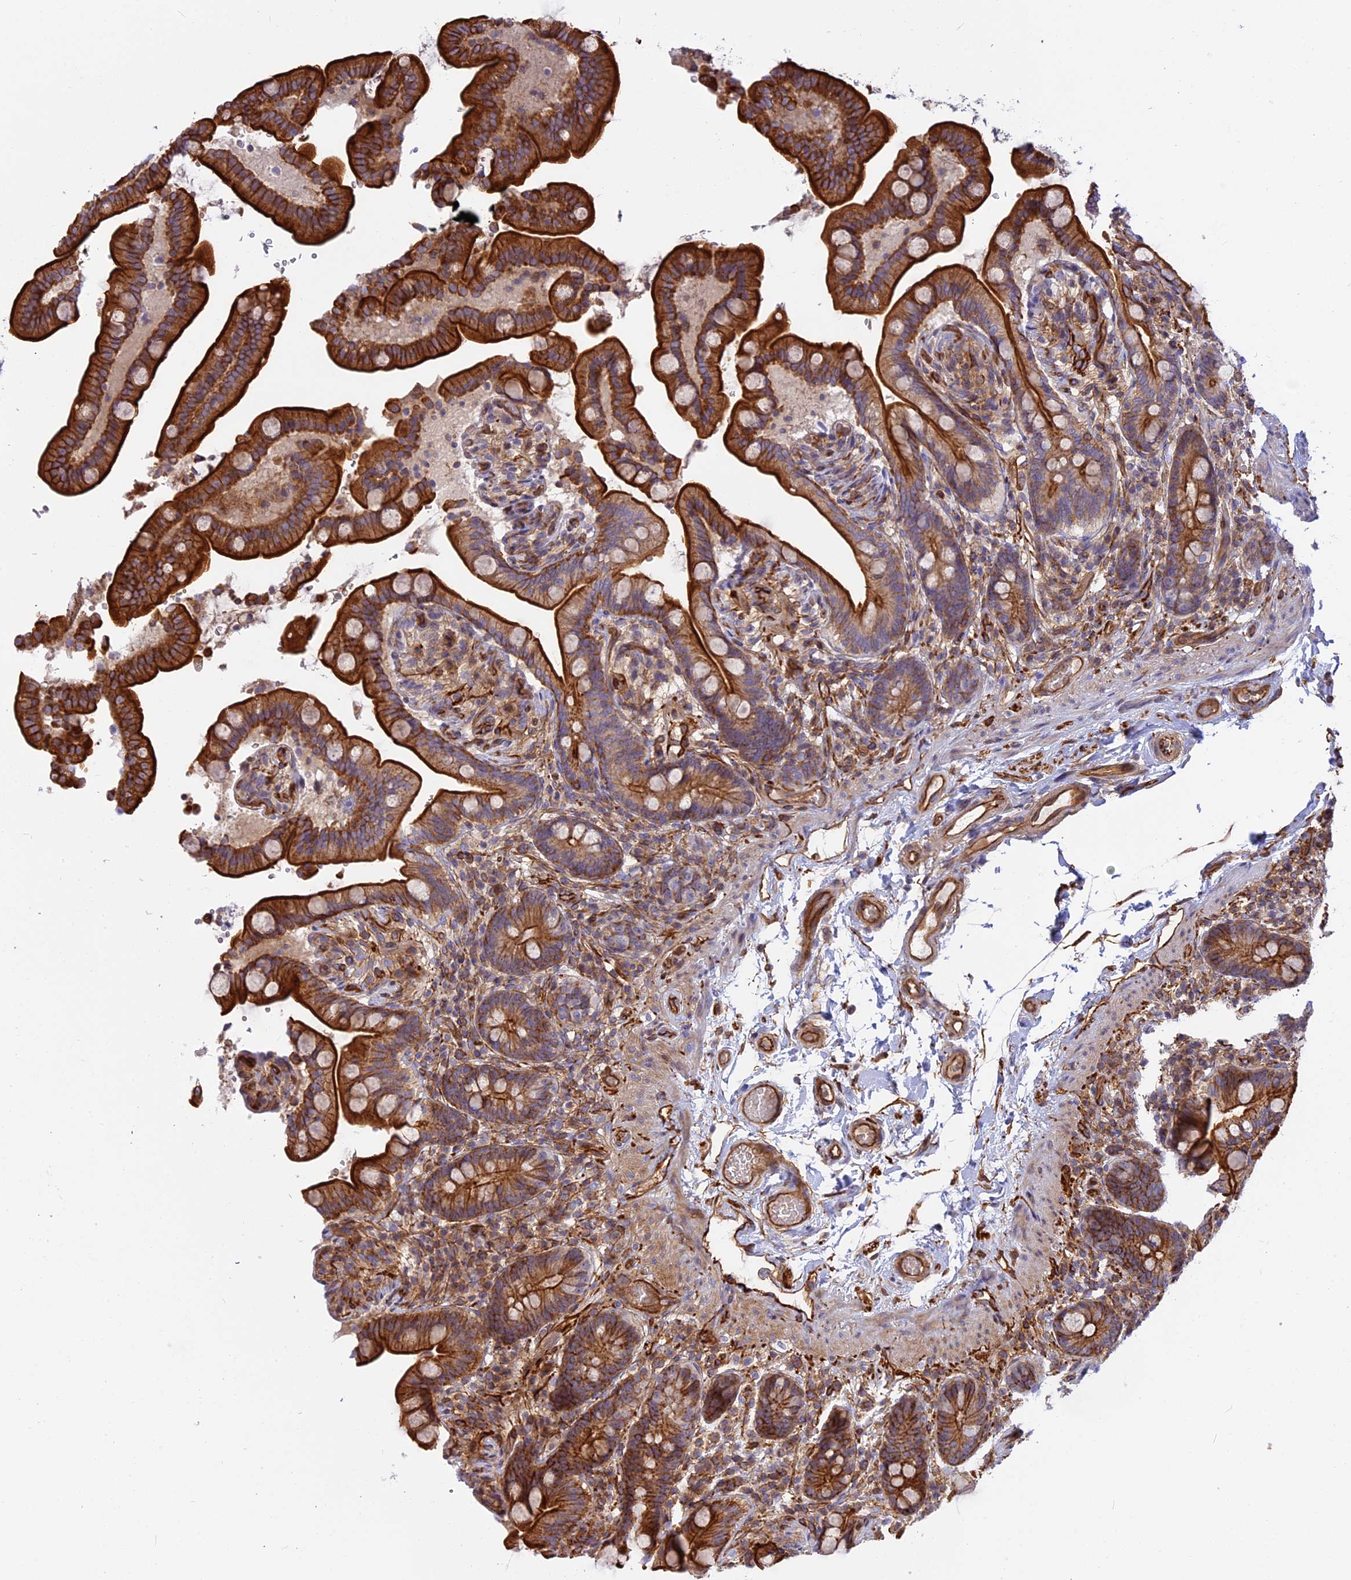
{"staining": {"intensity": "strong", "quantity": ">75%", "location": "cytoplasmic/membranous"}, "tissue": "colon", "cell_type": "Endothelial cells", "image_type": "normal", "snomed": [{"axis": "morphology", "description": "Normal tissue, NOS"}, {"axis": "topography", "description": "Smooth muscle"}, {"axis": "topography", "description": "Colon"}], "caption": "Immunohistochemical staining of normal colon shows >75% levels of strong cytoplasmic/membranous protein expression in about >75% of endothelial cells.", "gene": "CNBD2", "patient": {"sex": "male", "age": 73}}